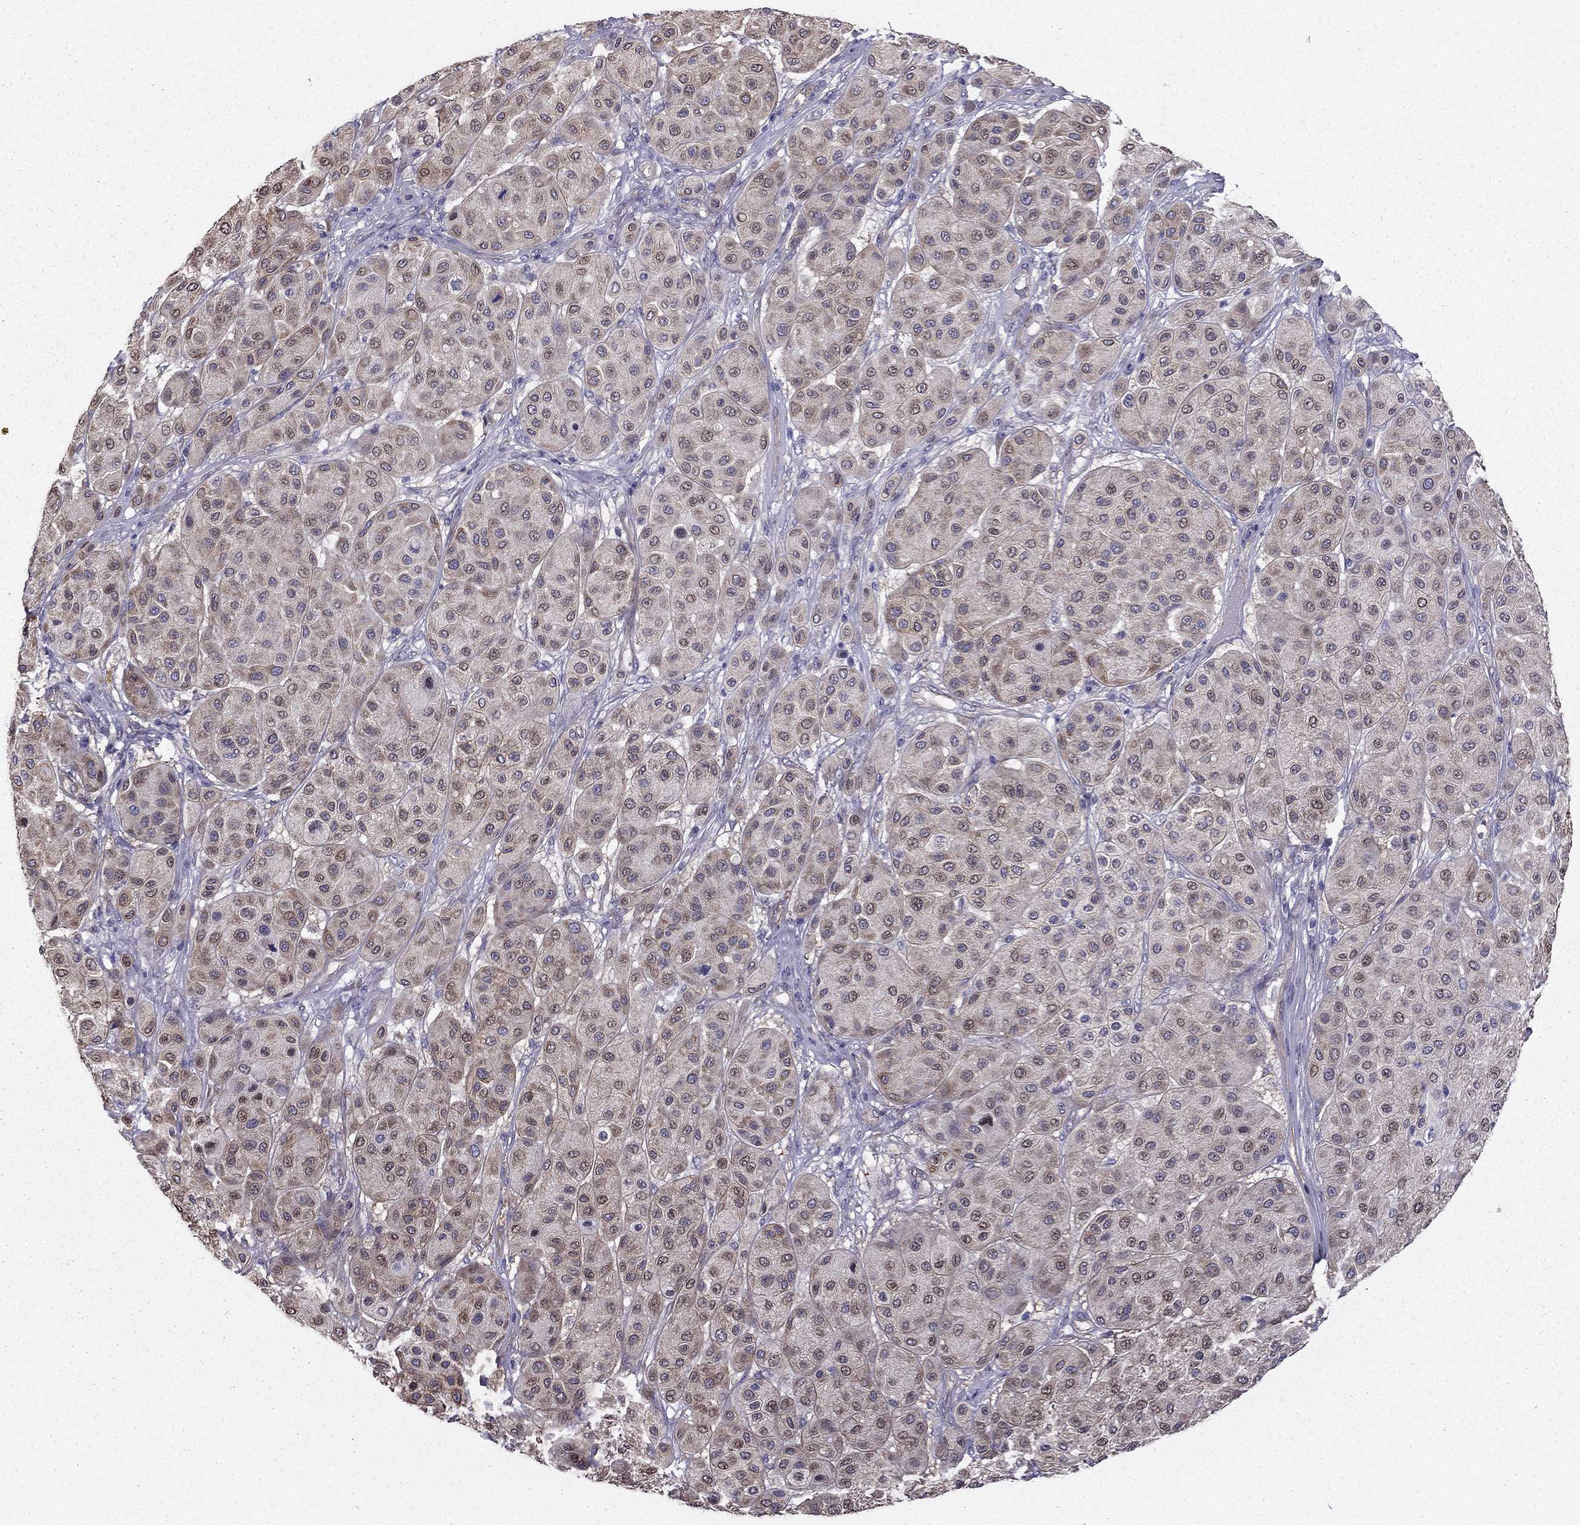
{"staining": {"intensity": "moderate", "quantity": "25%-75%", "location": "cytoplasmic/membranous"}, "tissue": "melanoma", "cell_type": "Tumor cells", "image_type": "cancer", "snomed": [{"axis": "morphology", "description": "Malignant melanoma, Metastatic site"}, {"axis": "topography", "description": "Smooth muscle"}], "caption": "IHC micrograph of malignant melanoma (metastatic site) stained for a protein (brown), which exhibits medium levels of moderate cytoplasmic/membranous expression in approximately 25%-75% of tumor cells.", "gene": "ENOX1", "patient": {"sex": "male", "age": 41}}